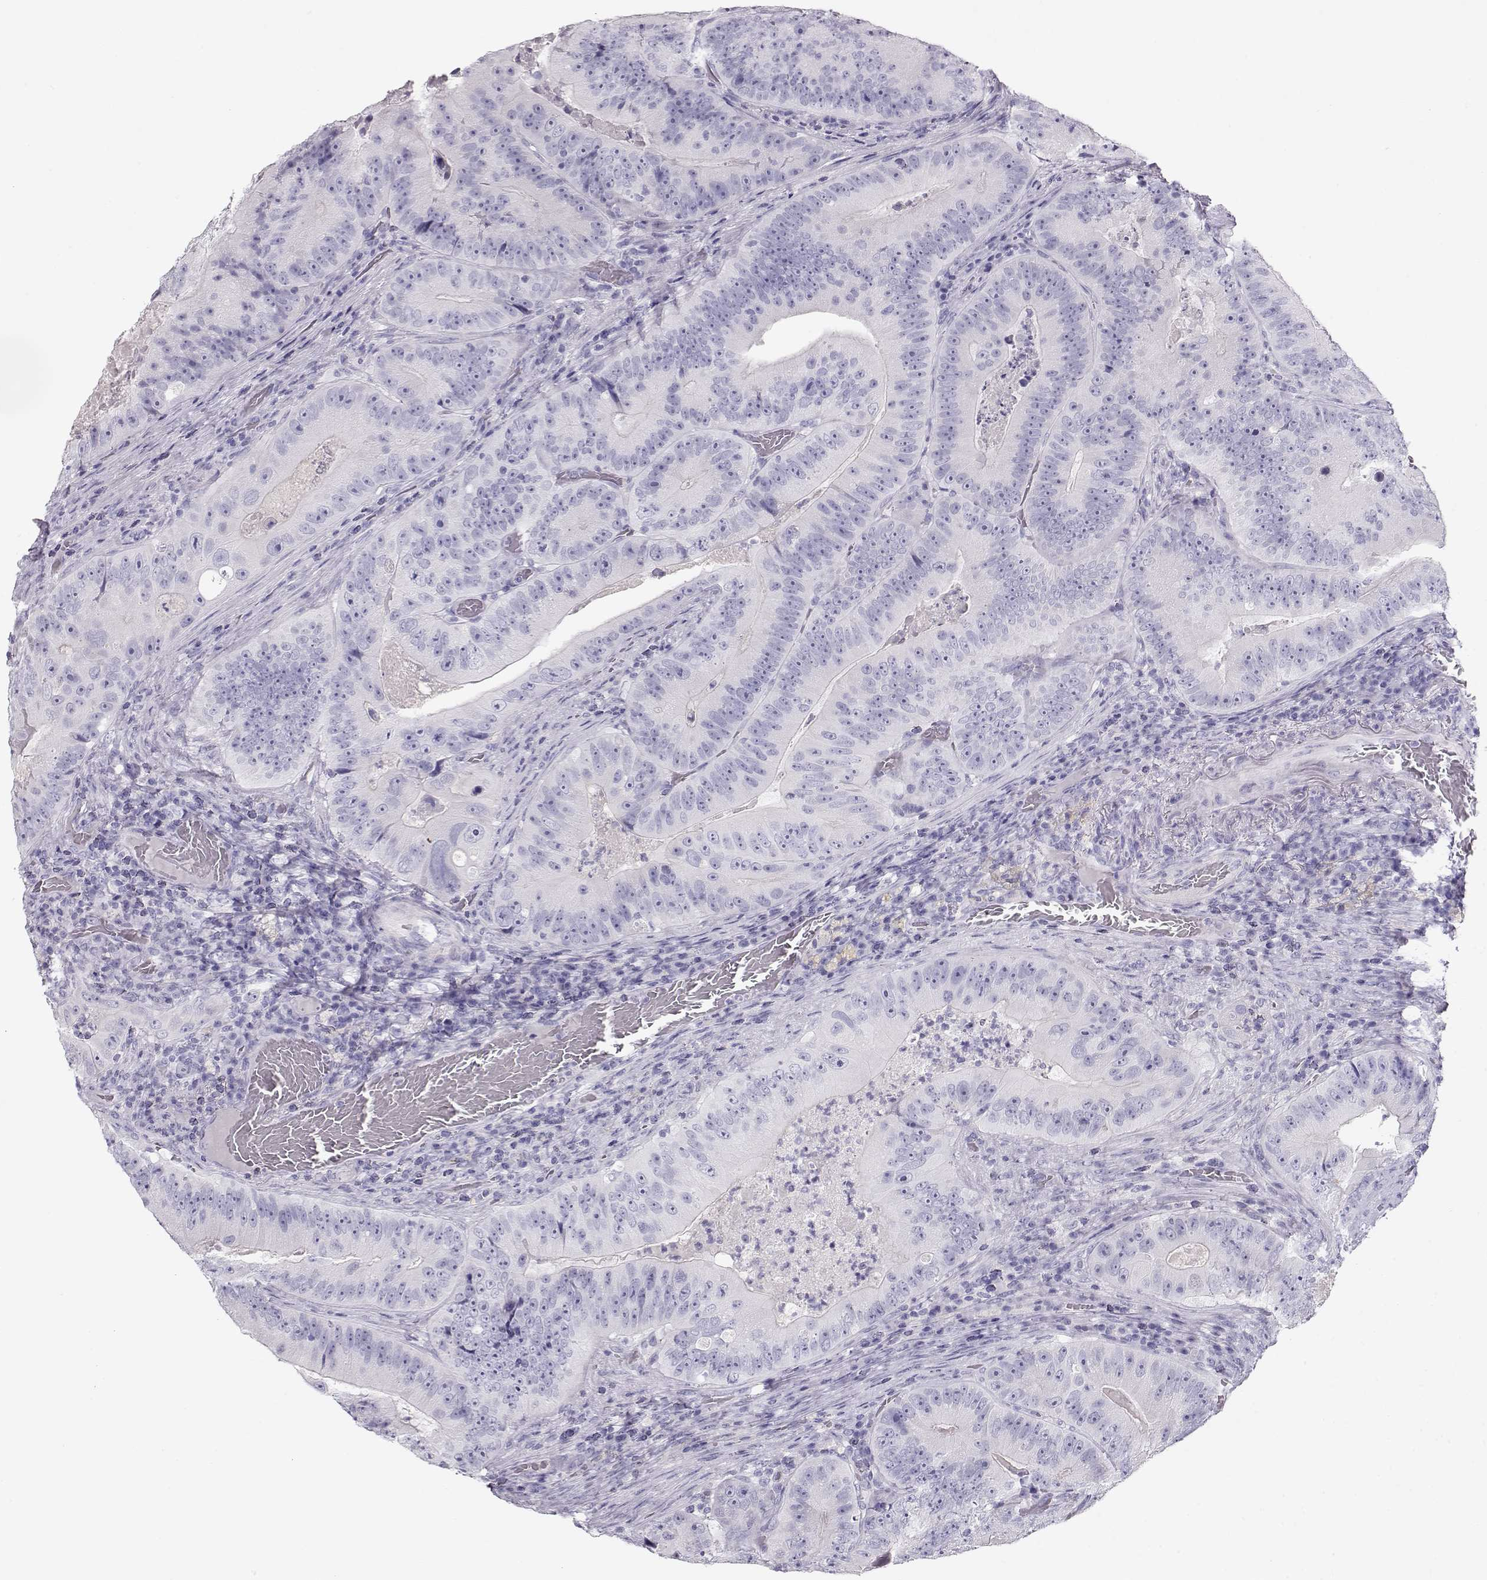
{"staining": {"intensity": "negative", "quantity": "none", "location": "none"}, "tissue": "colorectal cancer", "cell_type": "Tumor cells", "image_type": "cancer", "snomed": [{"axis": "morphology", "description": "Adenocarcinoma, NOS"}, {"axis": "topography", "description": "Colon"}], "caption": "This is an immunohistochemistry (IHC) micrograph of human adenocarcinoma (colorectal). There is no expression in tumor cells.", "gene": "ACTN2", "patient": {"sex": "female", "age": 86}}